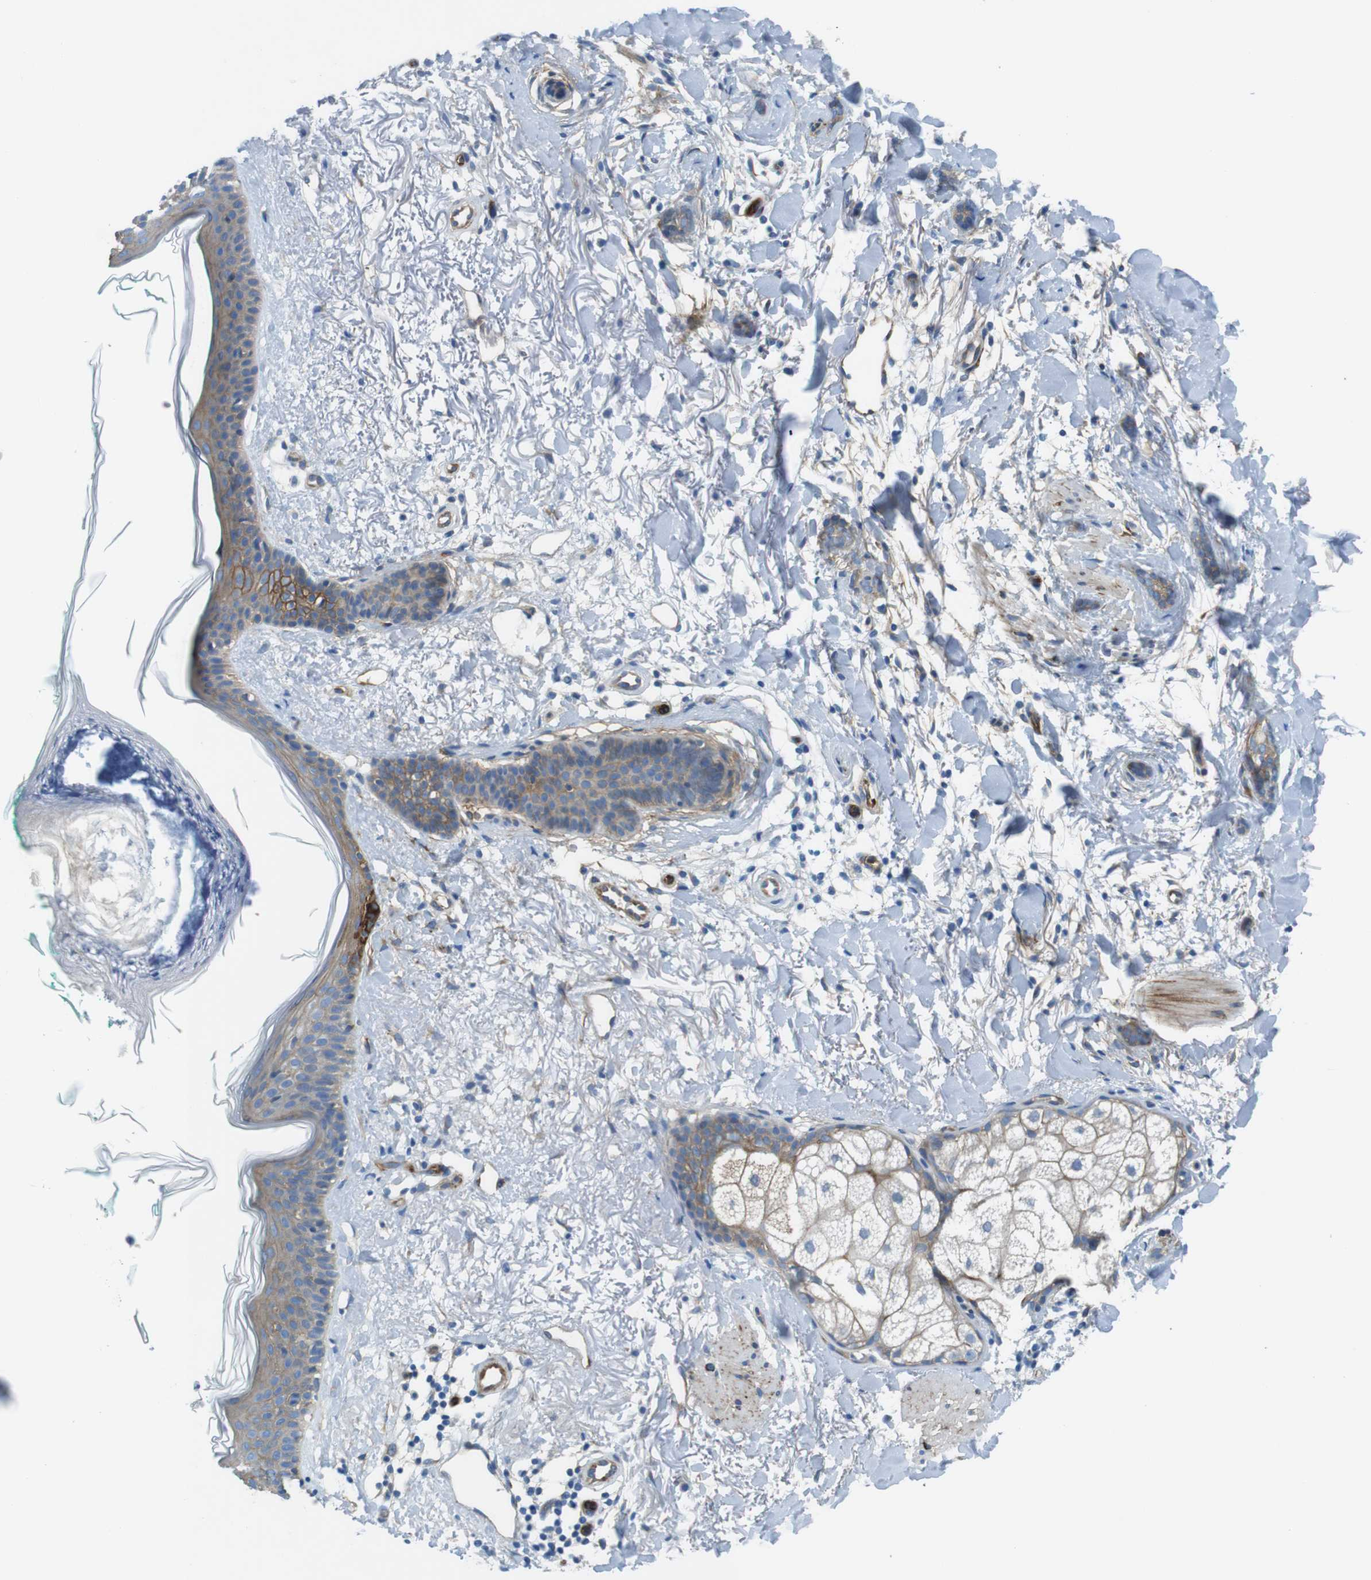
{"staining": {"intensity": "moderate", "quantity": ">75%", "location": "cytoplasmic/membranous"}, "tissue": "skin cancer", "cell_type": "Tumor cells", "image_type": "cancer", "snomed": [{"axis": "morphology", "description": "Basal cell carcinoma"}, {"axis": "morphology", "description": "Adnexal tumor, benign"}, {"axis": "topography", "description": "Skin"}], "caption": "Approximately >75% of tumor cells in human skin cancer display moderate cytoplasmic/membranous protein expression as visualized by brown immunohistochemical staining.", "gene": "EMP2", "patient": {"sex": "female", "age": 42}}